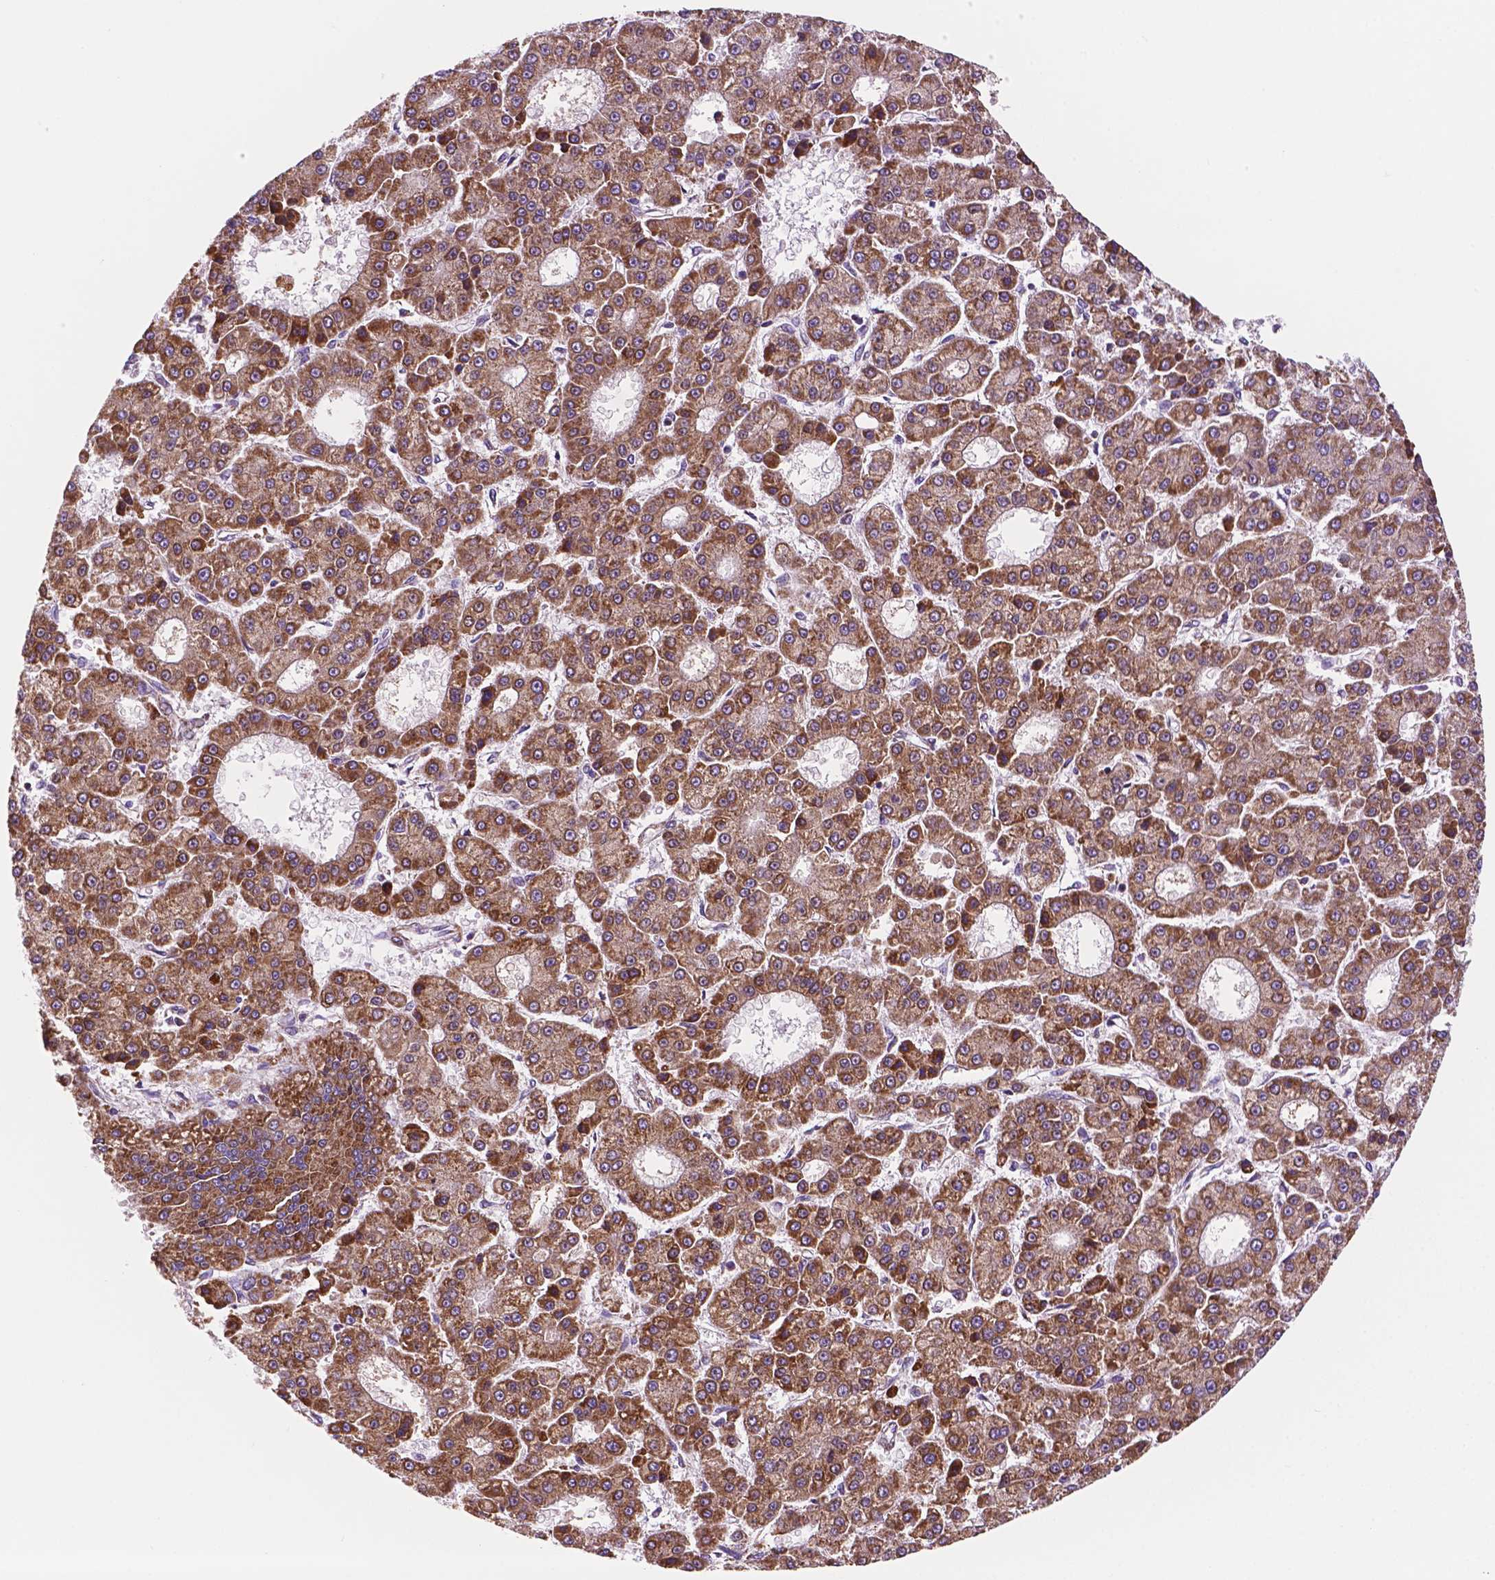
{"staining": {"intensity": "moderate", "quantity": ">75%", "location": "cytoplasmic/membranous"}, "tissue": "liver cancer", "cell_type": "Tumor cells", "image_type": "cancer", "snomed": [{"axis": "morphology", "description": "Carcinoma, Hepatocellular, NOS"}, {"axis": "topography", "description": "Liver"}], "caption": "Human liver hepatocellular carcinoma stained with a protein marker reveals moderate staining in tumor cells.", "gene": "GEMIN4", "patient": {"sex": "male", "age": 70}}